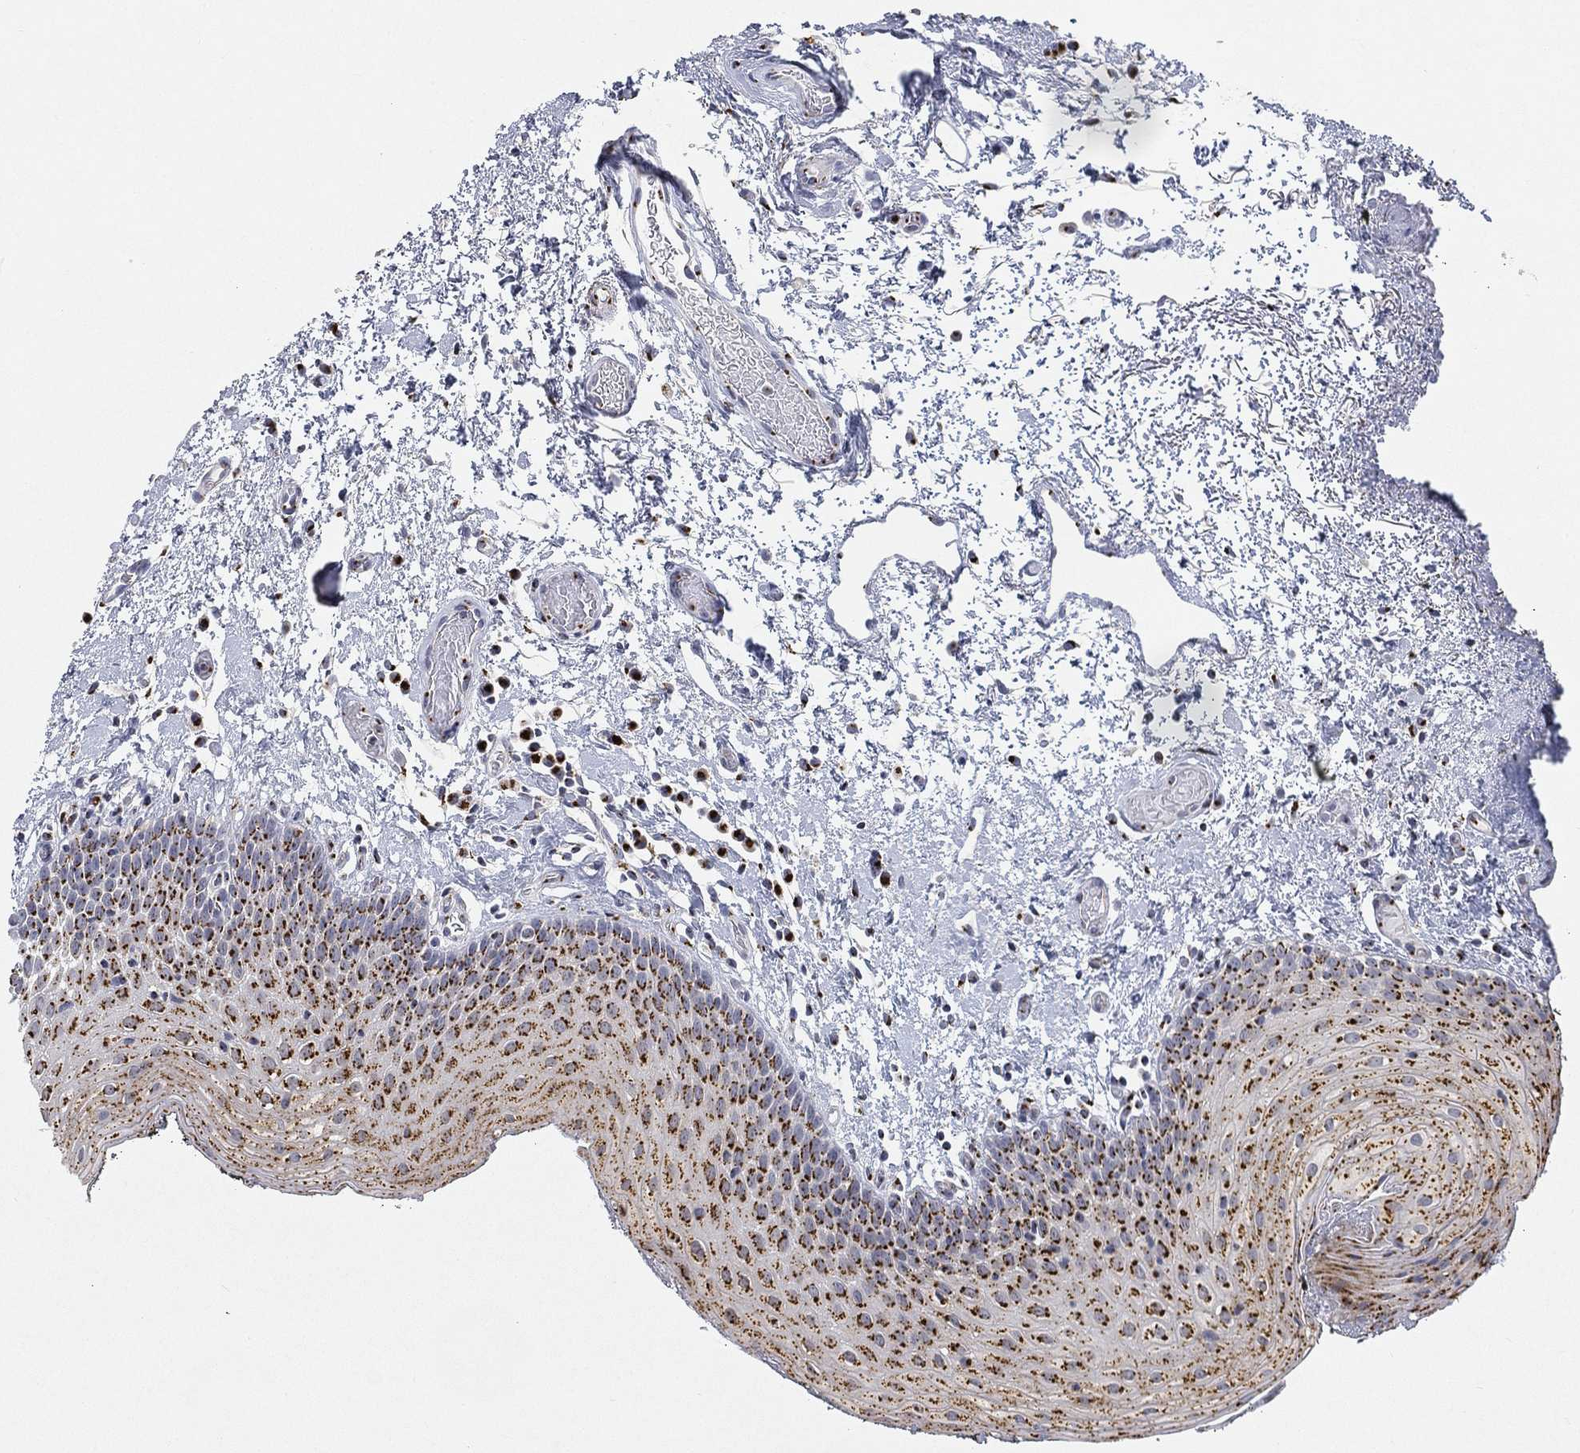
{"staining": {"intensity": "strong", "quantity": "25%-75%", "location": "cytoplasmic/membranous,nuclear"}, "tissue": "oral mucosa", "cell_type": "Squamous epithelial cells", "image_type": "normal", "snomed": [{"axis": "morphology", "description": "Normal tissue, NOS"}, {"axis": "morphology", "description": "Squamous cell carcinoma, NOS"}, {"axis": "topography", "description": "Oral tissue"}, {"axis": "topography", "description": "Tounge, NOS"}, {"axis": "topography", "description": "Head-Neck"}], "caption": "Oral mucosa stained with DAB (3,3'-diaminobenzidine) immunohistochemistry (IHC) shows high levels of strong cytoplasmic/membranous,nuclear positivity in approximately 25%-75% of squamous epithelial cells.", "gene": "TICAM1", "patient": {"sex": "female", "age": 80}}